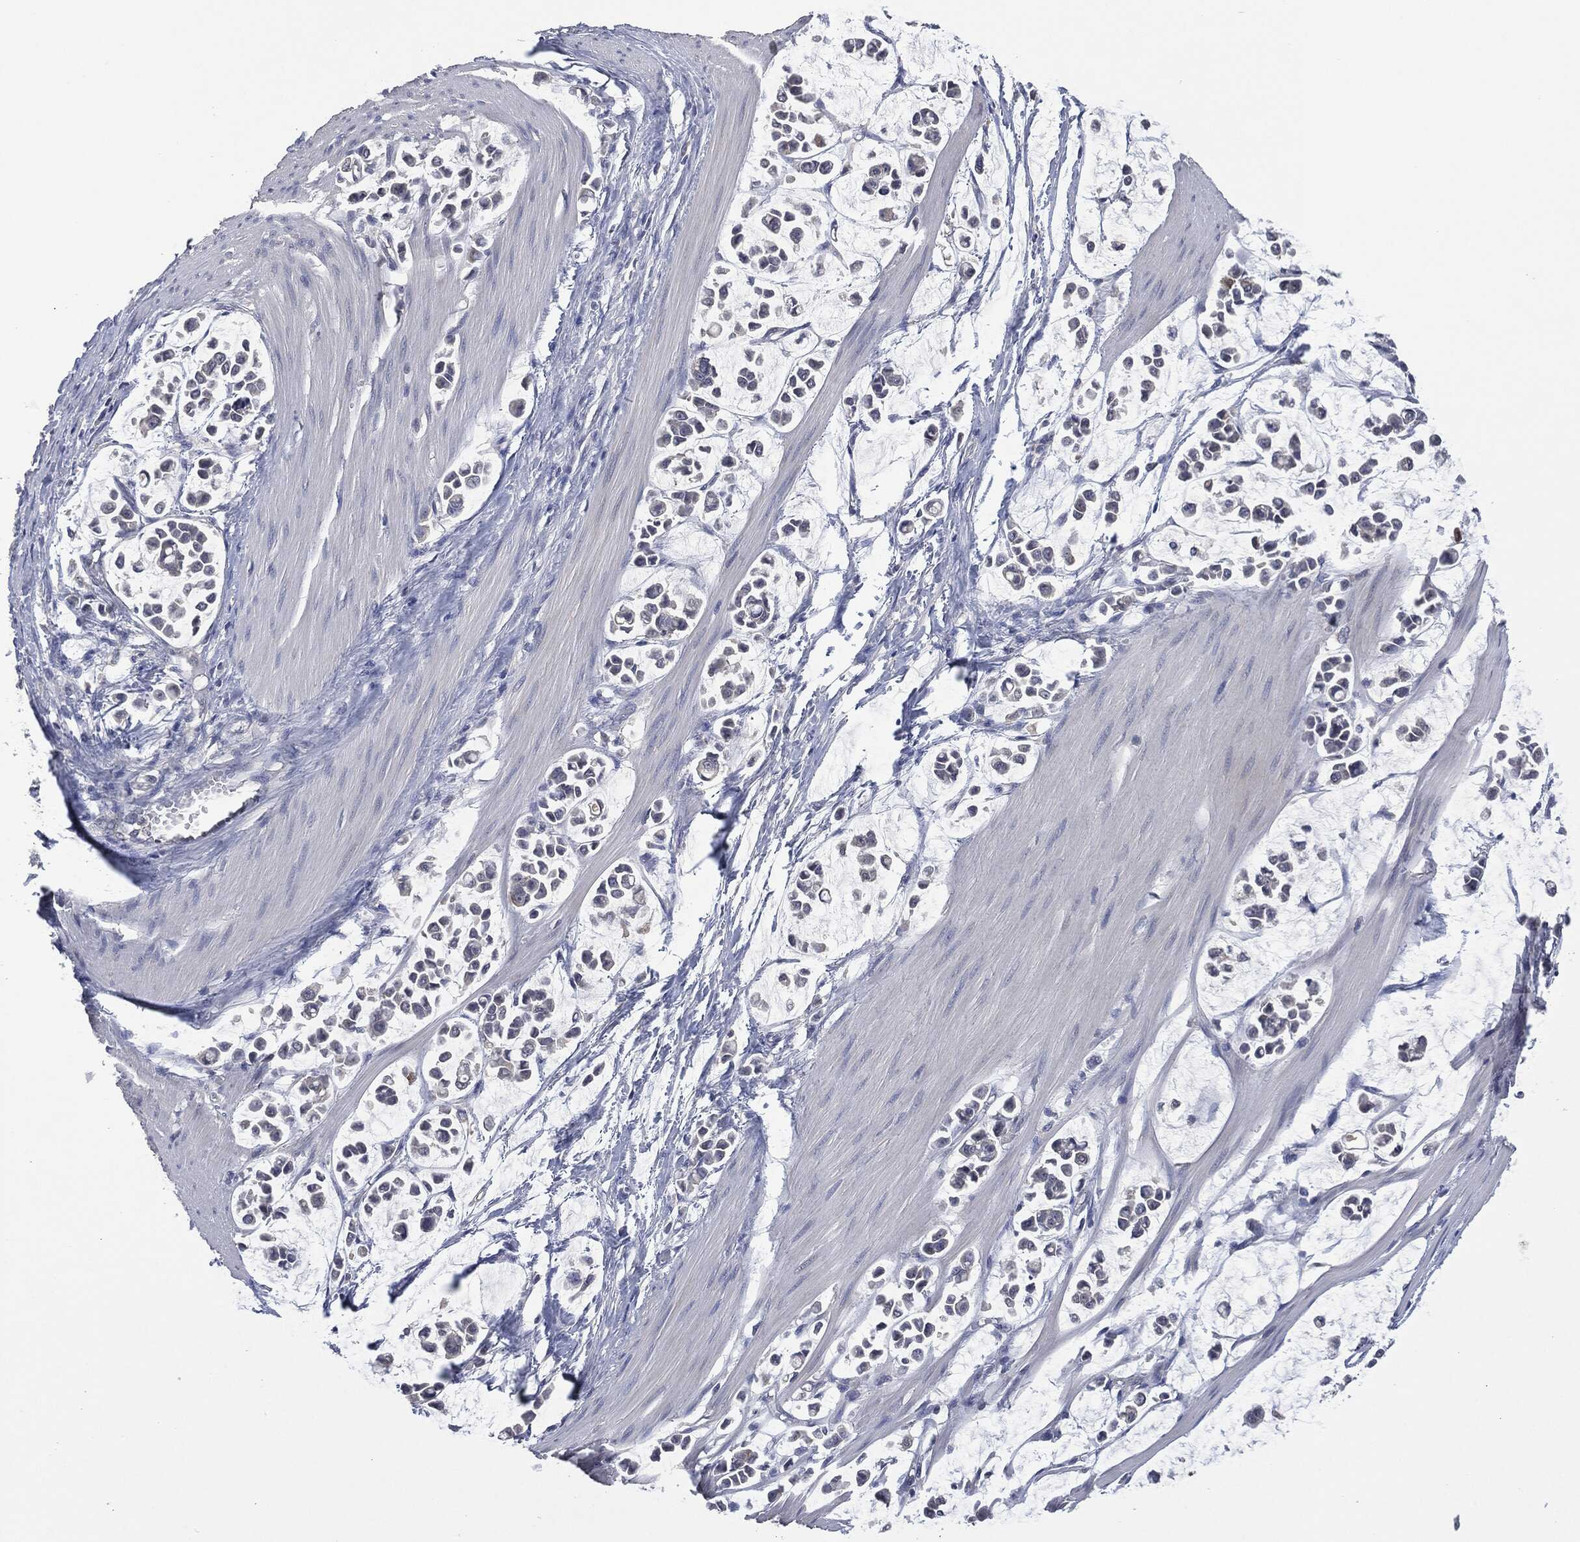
{"staining": {"intensity": "negative", "quantity": "none", "location": "none"}, "tissue": "stomach cancer", "cell_type": "Tumor cells", "image_type": "cancer", "snomed": [{"axis": "morphology", "description": "Adenocarcinoma, NOS"}, {"axis": "topography", "description": "Stomach"}], "caption": "Tumor cells are negative for protein expression in human adenocarcinoma (stomach).", "gene": "IL1RN", "patient": {"sex": "male", "age": 82}}